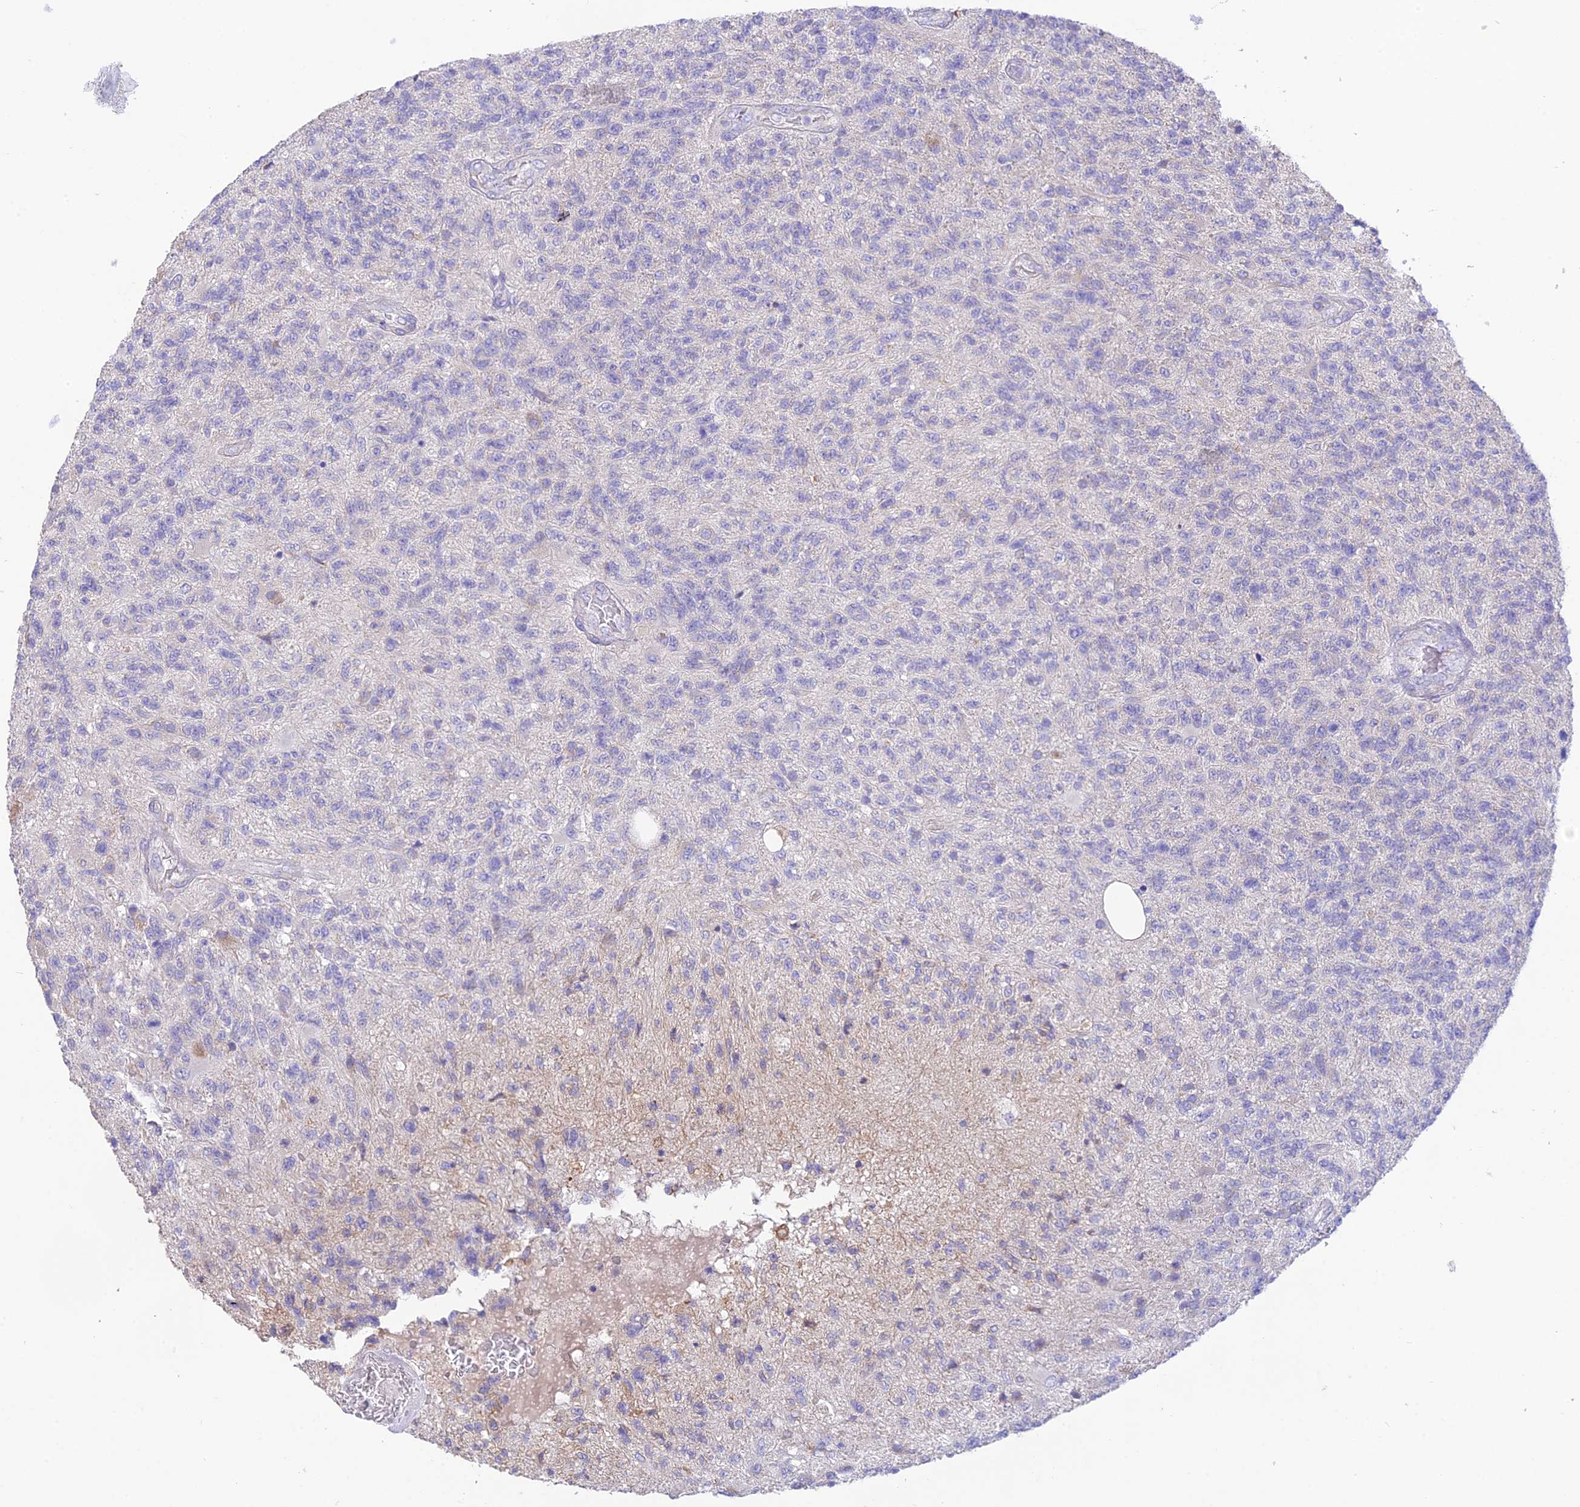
{"staining": {"intensity": "negative", "quantity": "none", "location": "none"}, "tissue": "glioma", "cell_type": "Tumor cells", "image_type": "cancer", "snomed": [{"axis": "morphology", "description": "Glioma, malignant, High grade"}, {"axis": "topography", "description": "Brain"}], "caption": "Human glioma stained for a protein using immunohistochemistry exhibits no staining in tumor cells.", "gene": "HSD17B2", "patient": {"sex": "male", "age": 56}}